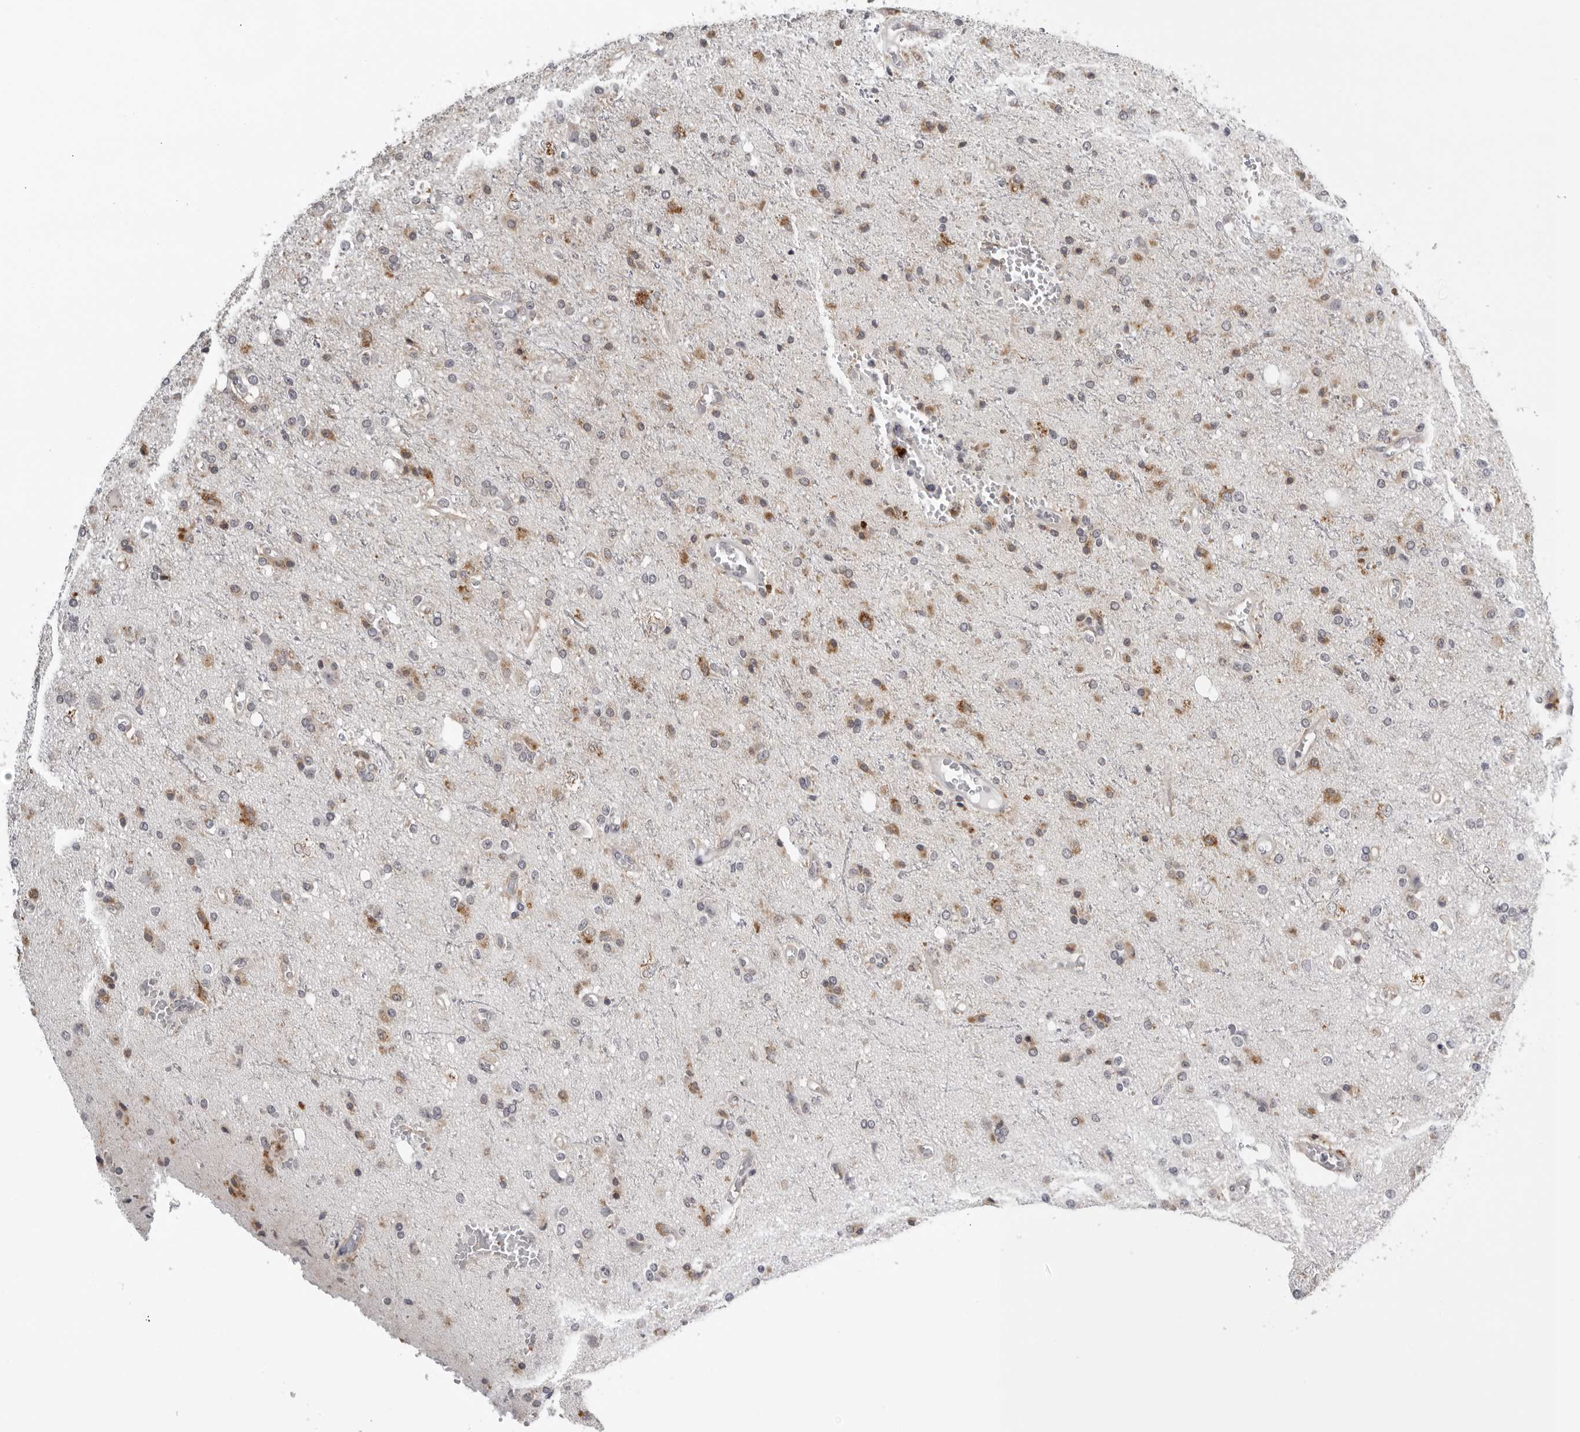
{"staining": {"intensity": "moderate", "quantity": "<25%", "location": "cytoplasmic/membranous"}, "tissue": "glioma", "cell_type": "Tumor cells", "image_type": "cancer", "snomed": [{"axis": "morphology", "description": "Glioma, malignant, High grade"}, {"axis": "topography", "description": "Brain"}], "caption": "Malignant glioma (high-grade) was stained to show a protein in brown. There is low levels of moderate cytoplasmic/membranous expression in about <25% of tumor cells.", "gene": "CPT2", "patient": {"sex": "male", "age": 47}}